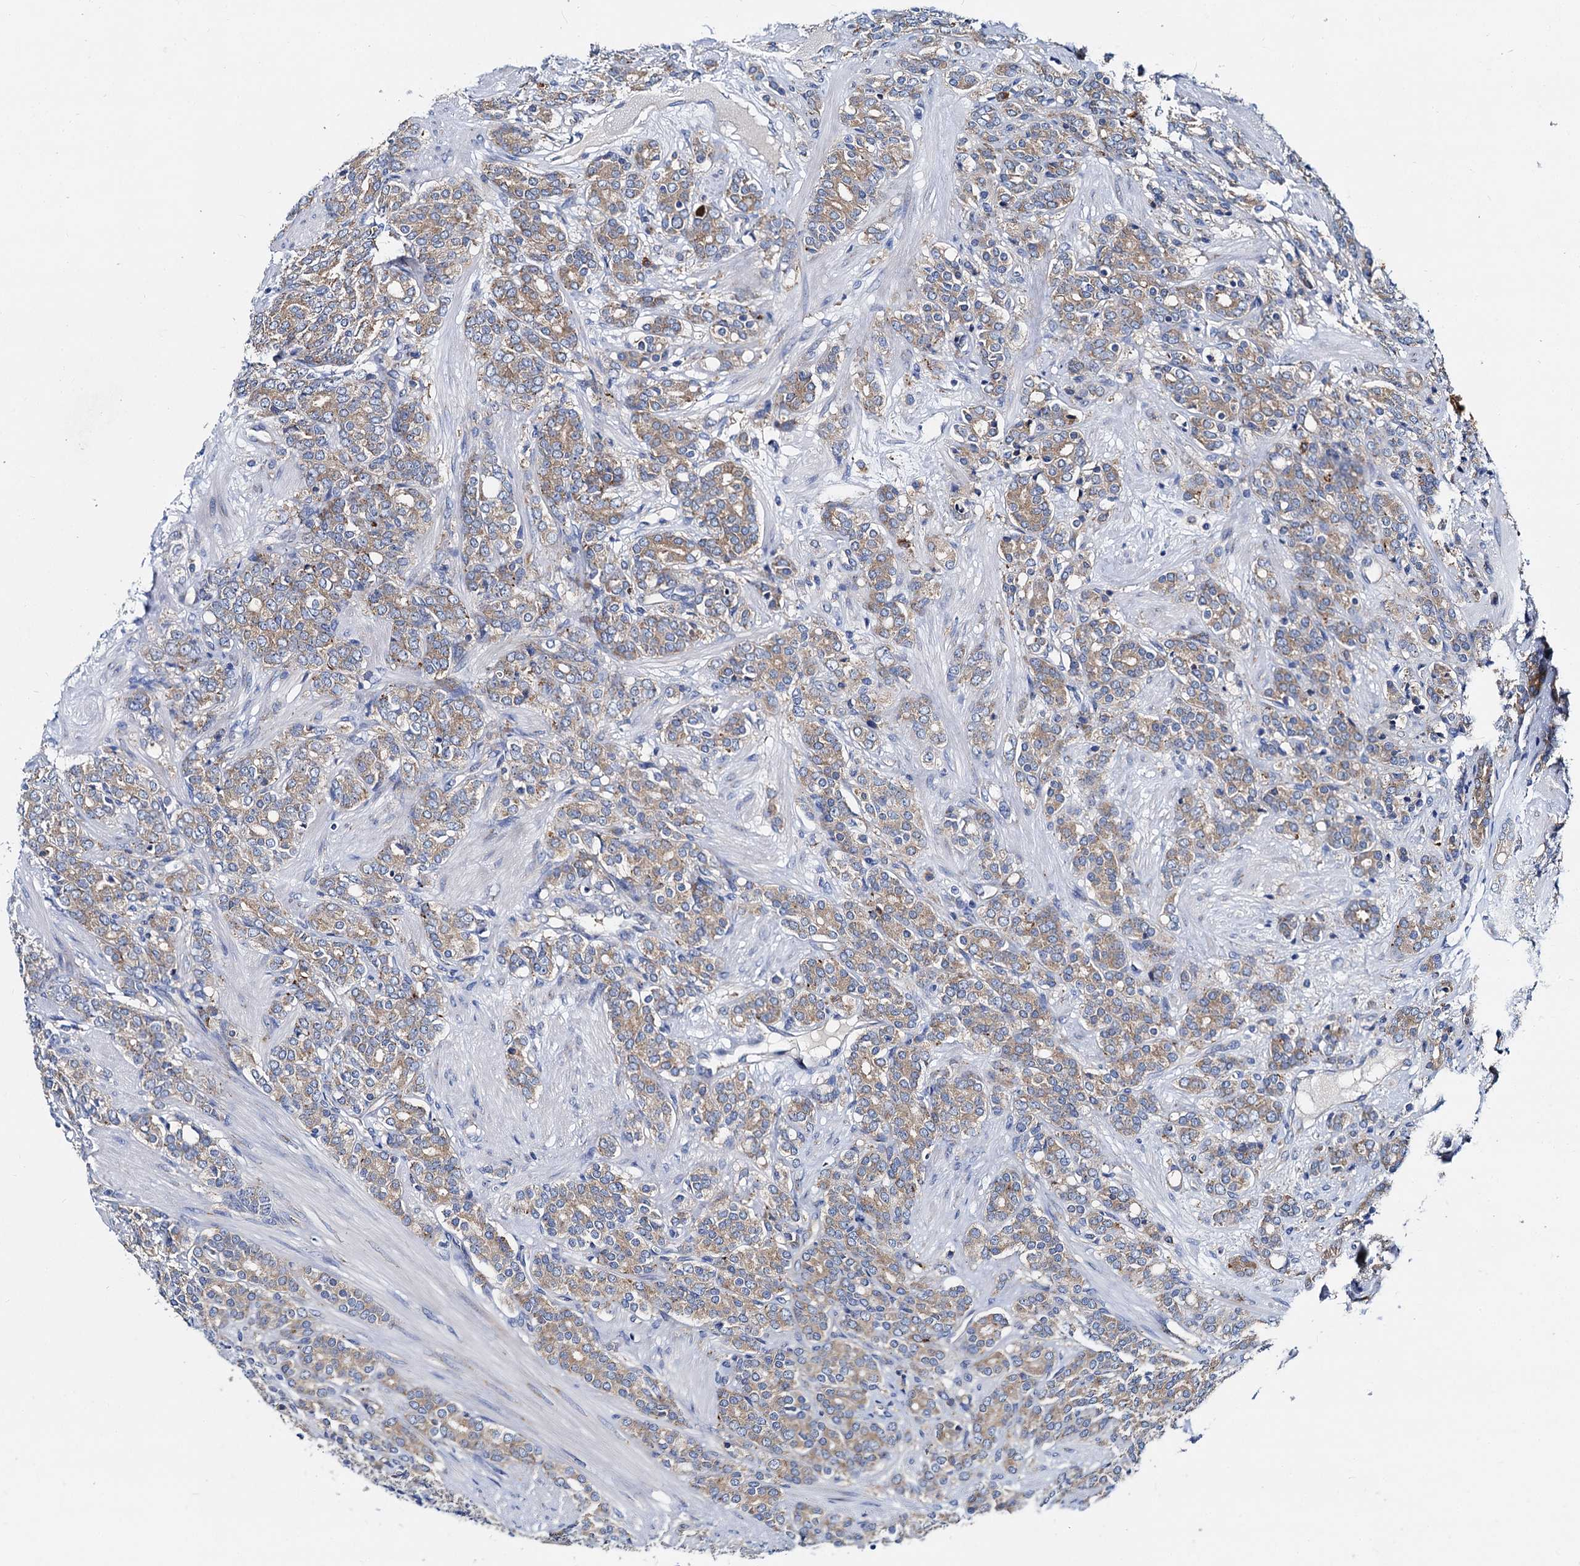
{"staining": {"intensity": "weak", "quantity": ">75%", "location": "cytoplasmic/membranous"}, "tissue": "prostate cancer", "cell_type": "Tumor cells", "image_type": "cancer", "snomed": [{"axis": "morphology", "description": "Adenocarcinoma, High grade"}, {"axis": "topography", "description": "Prostate"}], "caption": "Immunohistochemical staining of human prostate adenocarcinoma (high-grade) exhibits low levels of weak cytoplasmic/membranous protein staining in approximately >75% of tumor cells.", "gene": "QARS1", "patient": {"sex": "male", "age": 62}}